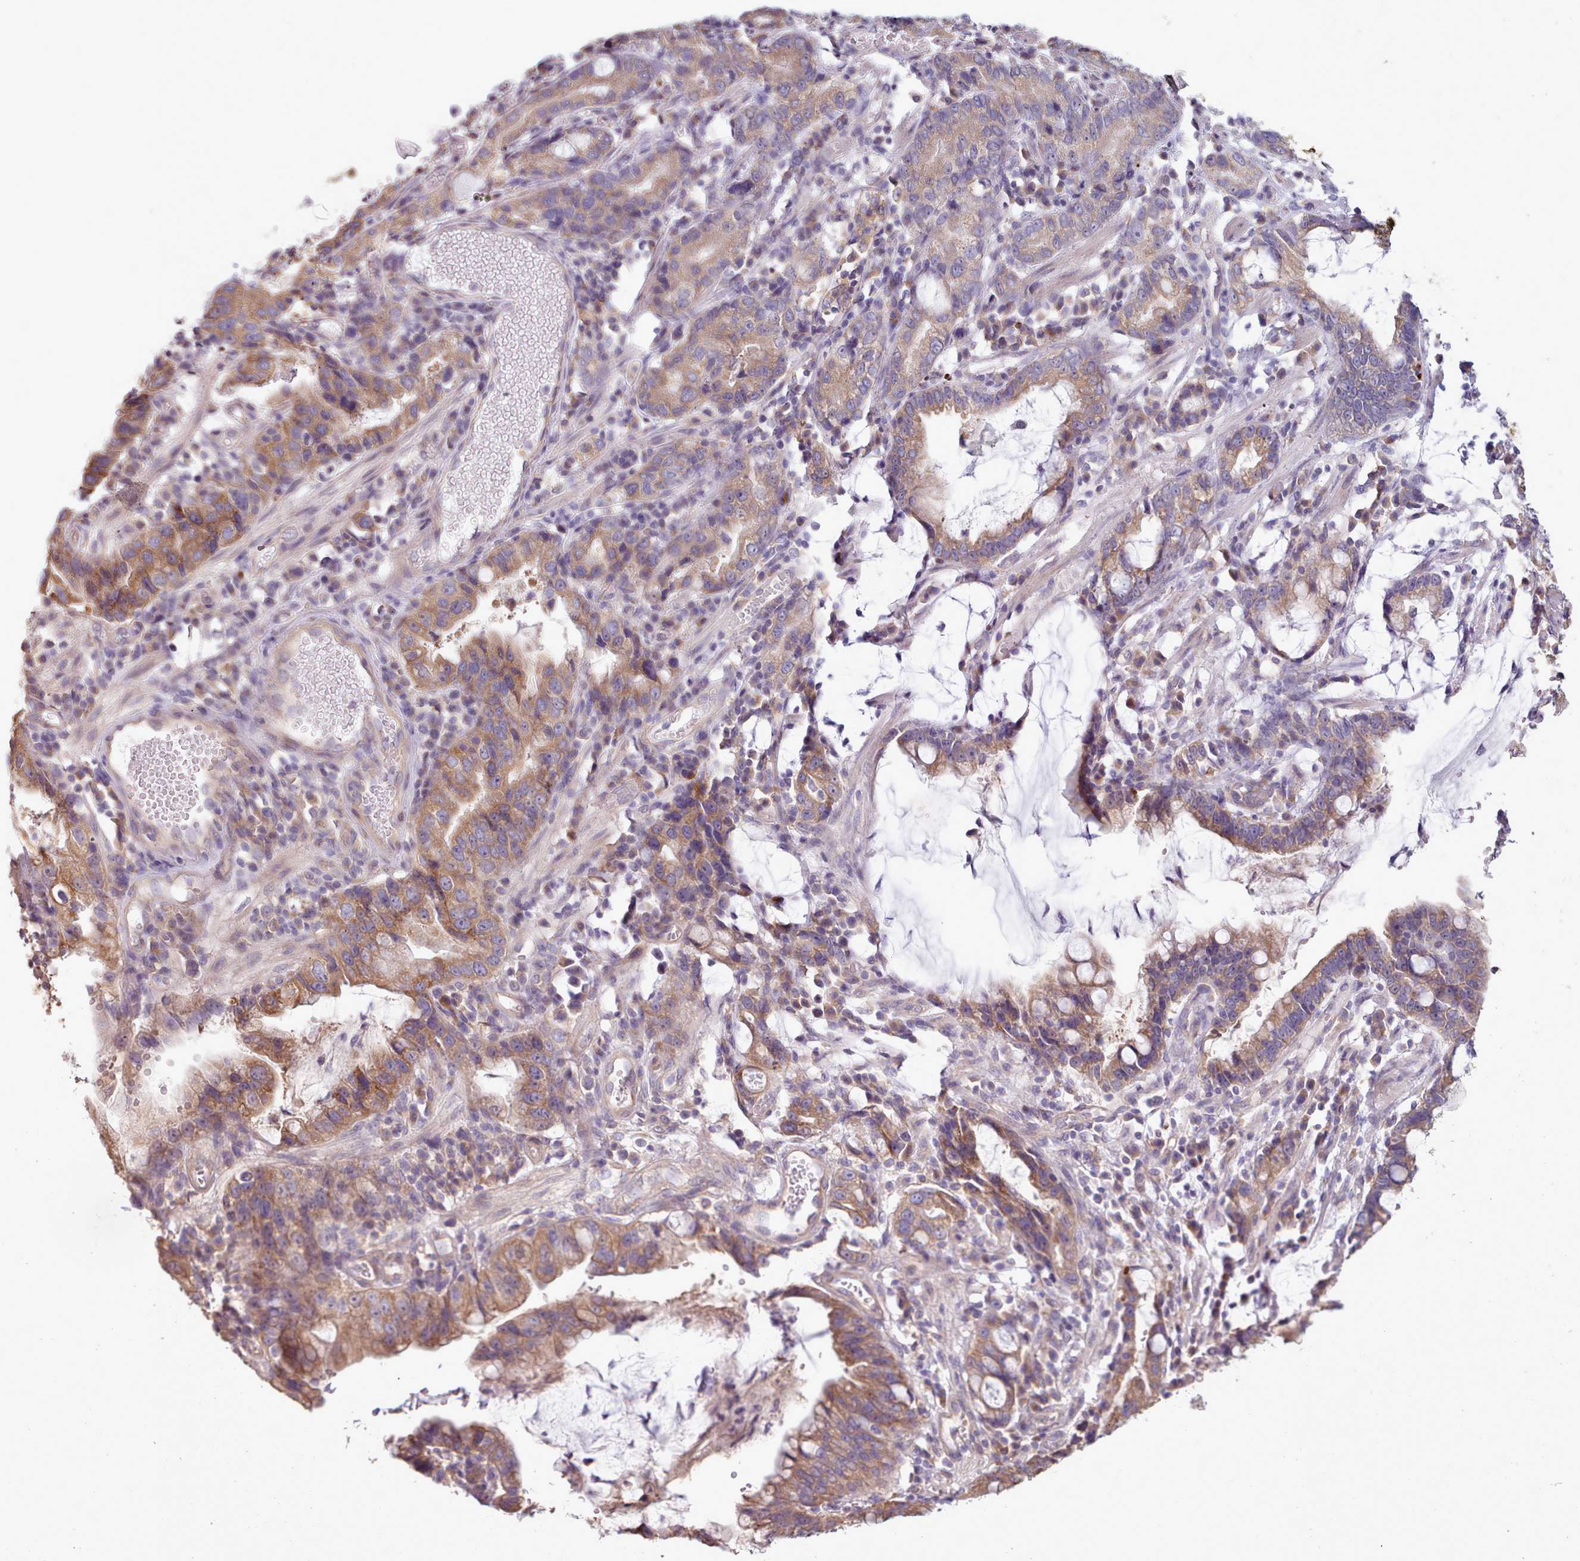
{"staining": {"intensity": "moderate", "quantity": ">75%", "location": "cytoplasmic/membranous"}, "tissue": "stomach cancer", "cell_type": "Tumor cells", "image_type": "cancer", "snomed": [{"axis": "morphology", "description": "Adenocarcinoma, NOS"}, {"axis": "topography", "description": "Stomach"}], "caption": "Brown immunohistochemical staining in human adenocarcinoma (stomach) exhibits moderate cytoplasmic/membranous positivity in about >75% of tumor cells.", "gene": "DPF1", "patient": {"sex": "male", "age": 55}}